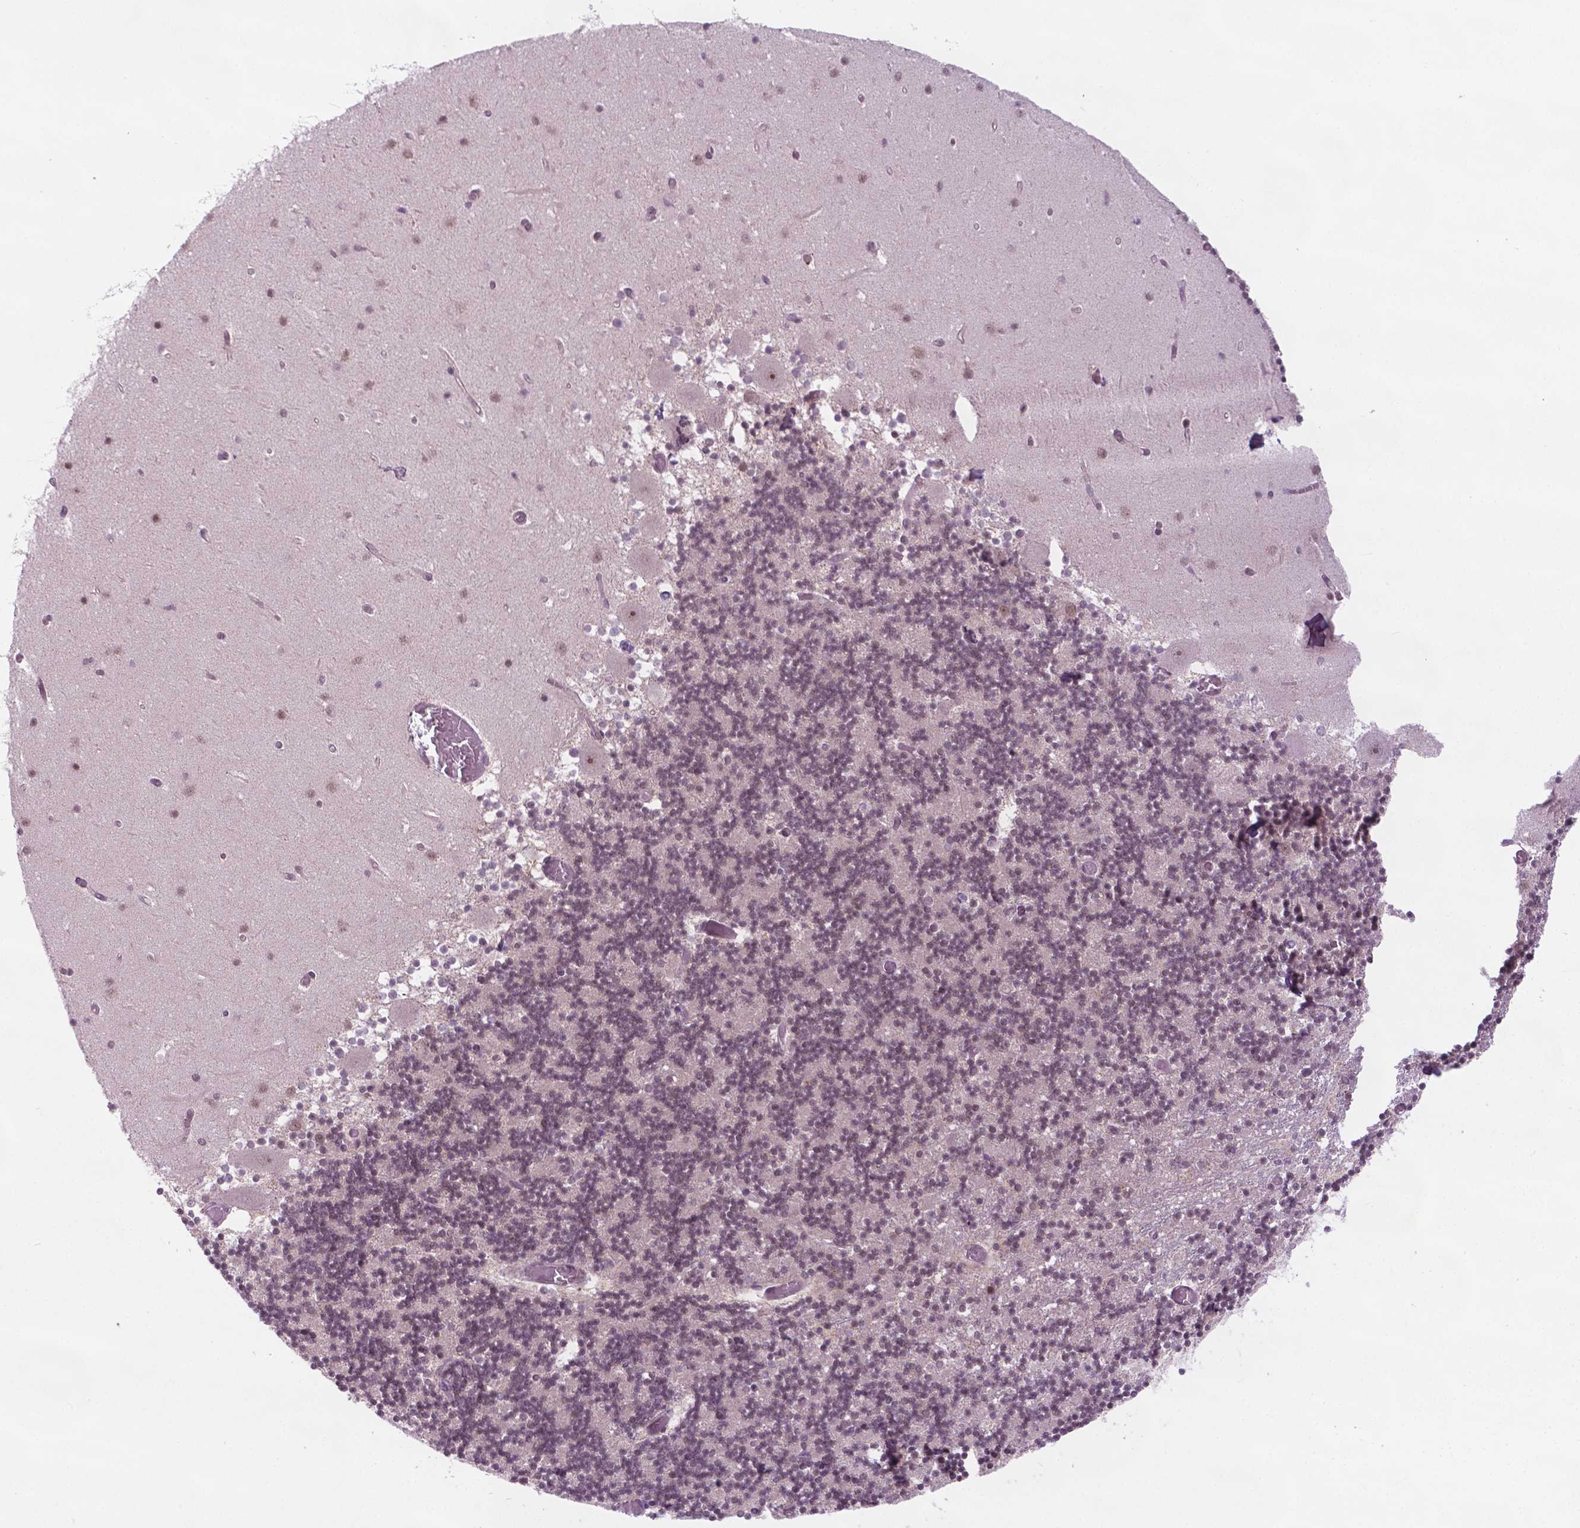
{"staining": {"intensity": "moderate", "quantity": ">75%", "location": "nuclear"}, "tissue": "cerebellum", "cell_type": "Cells in granular layer", "image_type": "normal", "snomed": [{"axis": "morphology", "description": "Normal tissue, NOS"}, {"axis": "topography", "description": "Cerebellum"}], "caption": "High-magnification brightfield microscopy of benign cerebellum stained with DAB (3,3'-diaminobenzidine) (brown) and counterstained with hematoxylin (blue). cells in granular layer exhibit moderate nuclear staining is appreciated in about>75% of cells. The protein is shown in brown color, while the nuclei are stained blue.", "gene": "PHAX", "patient": {"sex": "female", "age": 28}}